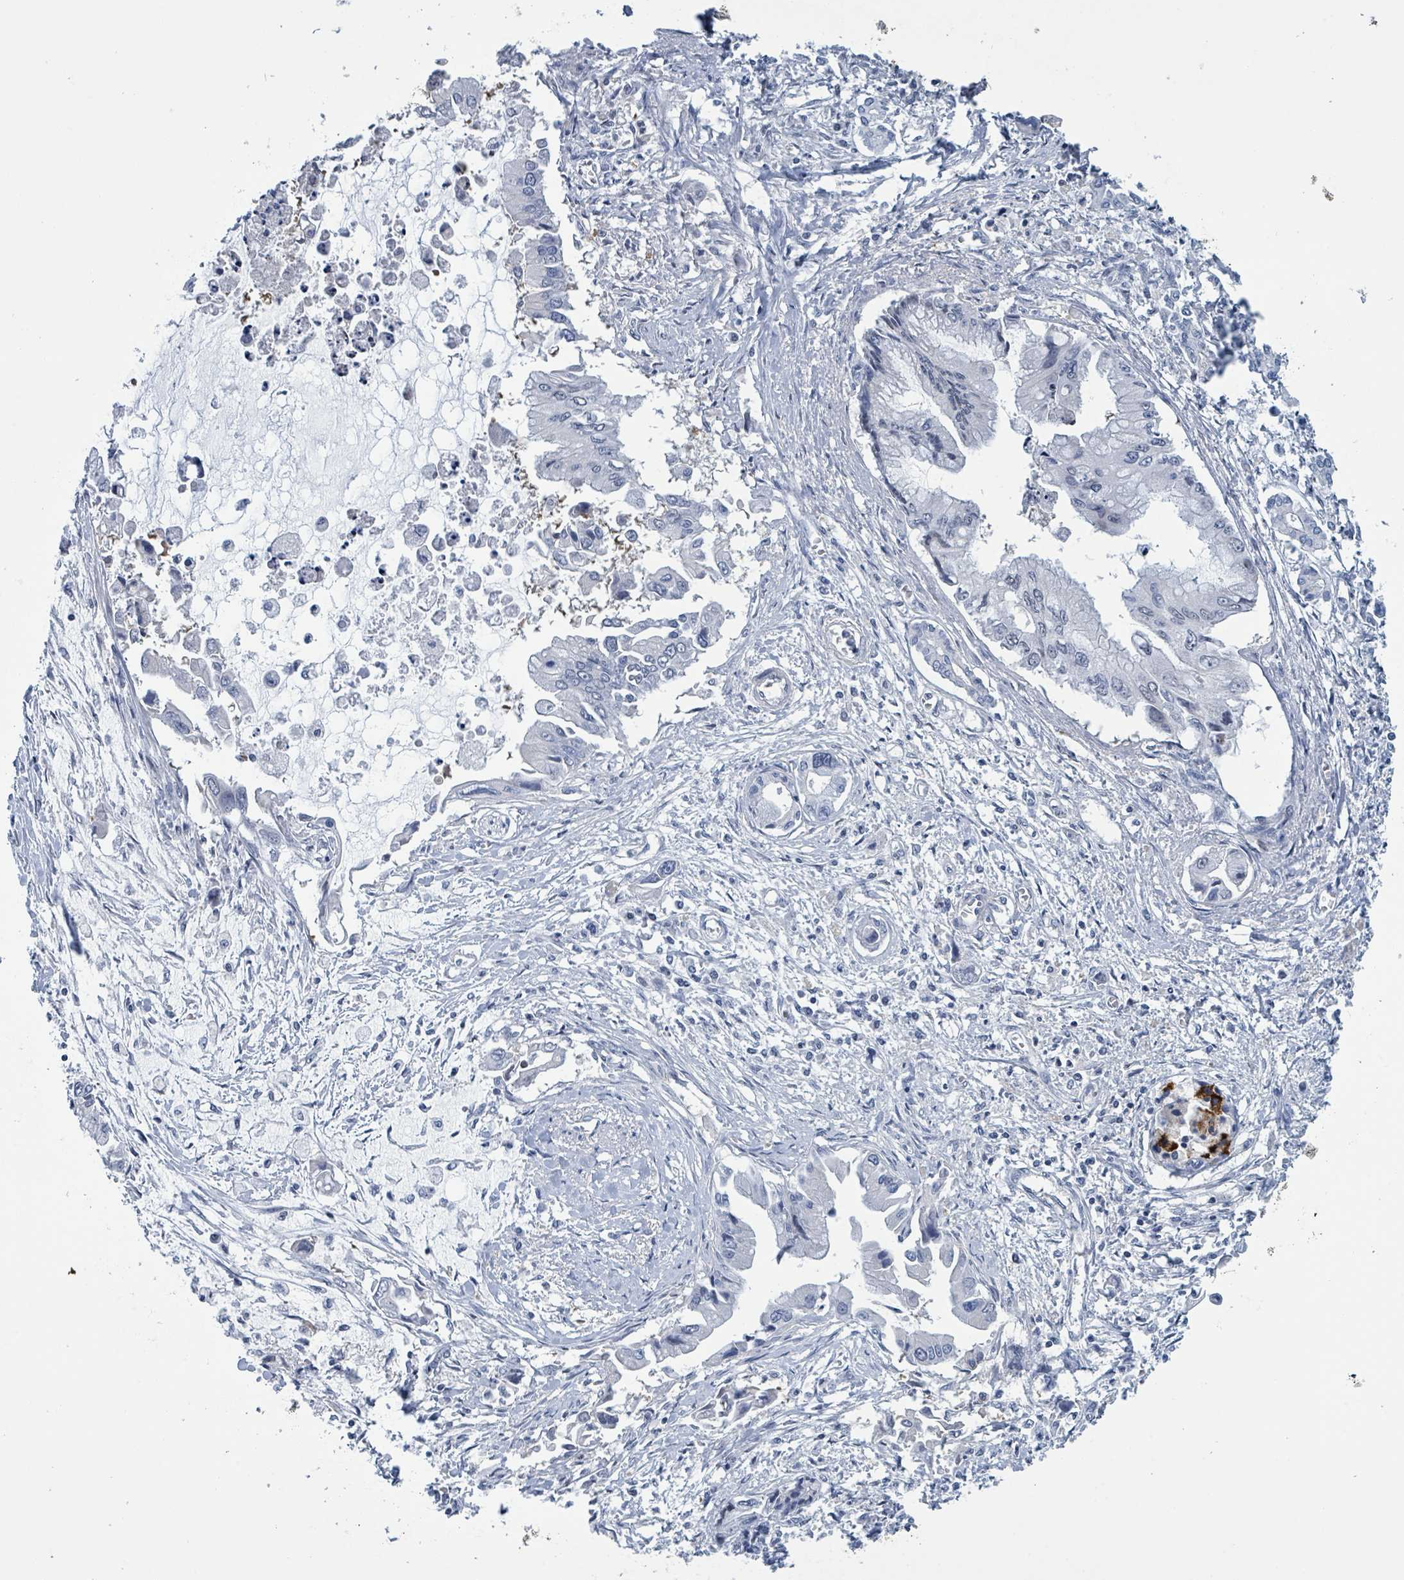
{"staining": {"intensity": "negative", "quantity": "none", "location": "none"}, "tissue": "pancreatic cancer", "cell_type": "Tumor cells", "image_type": "cancer", "snomed": [{"axis": "morphology", "description": "Adenocarcinoma, NOS"}, {"axis": "topography", "description": "Pancreas"}], "caption": "Immunohistochemistry (IHC) photomicrograph of human pancreatic cancer stained for a protein (brown), which displays no expression in tumor cells.", "gene": "DGKZ", "patient": {"sex": "male", "age": 84}}